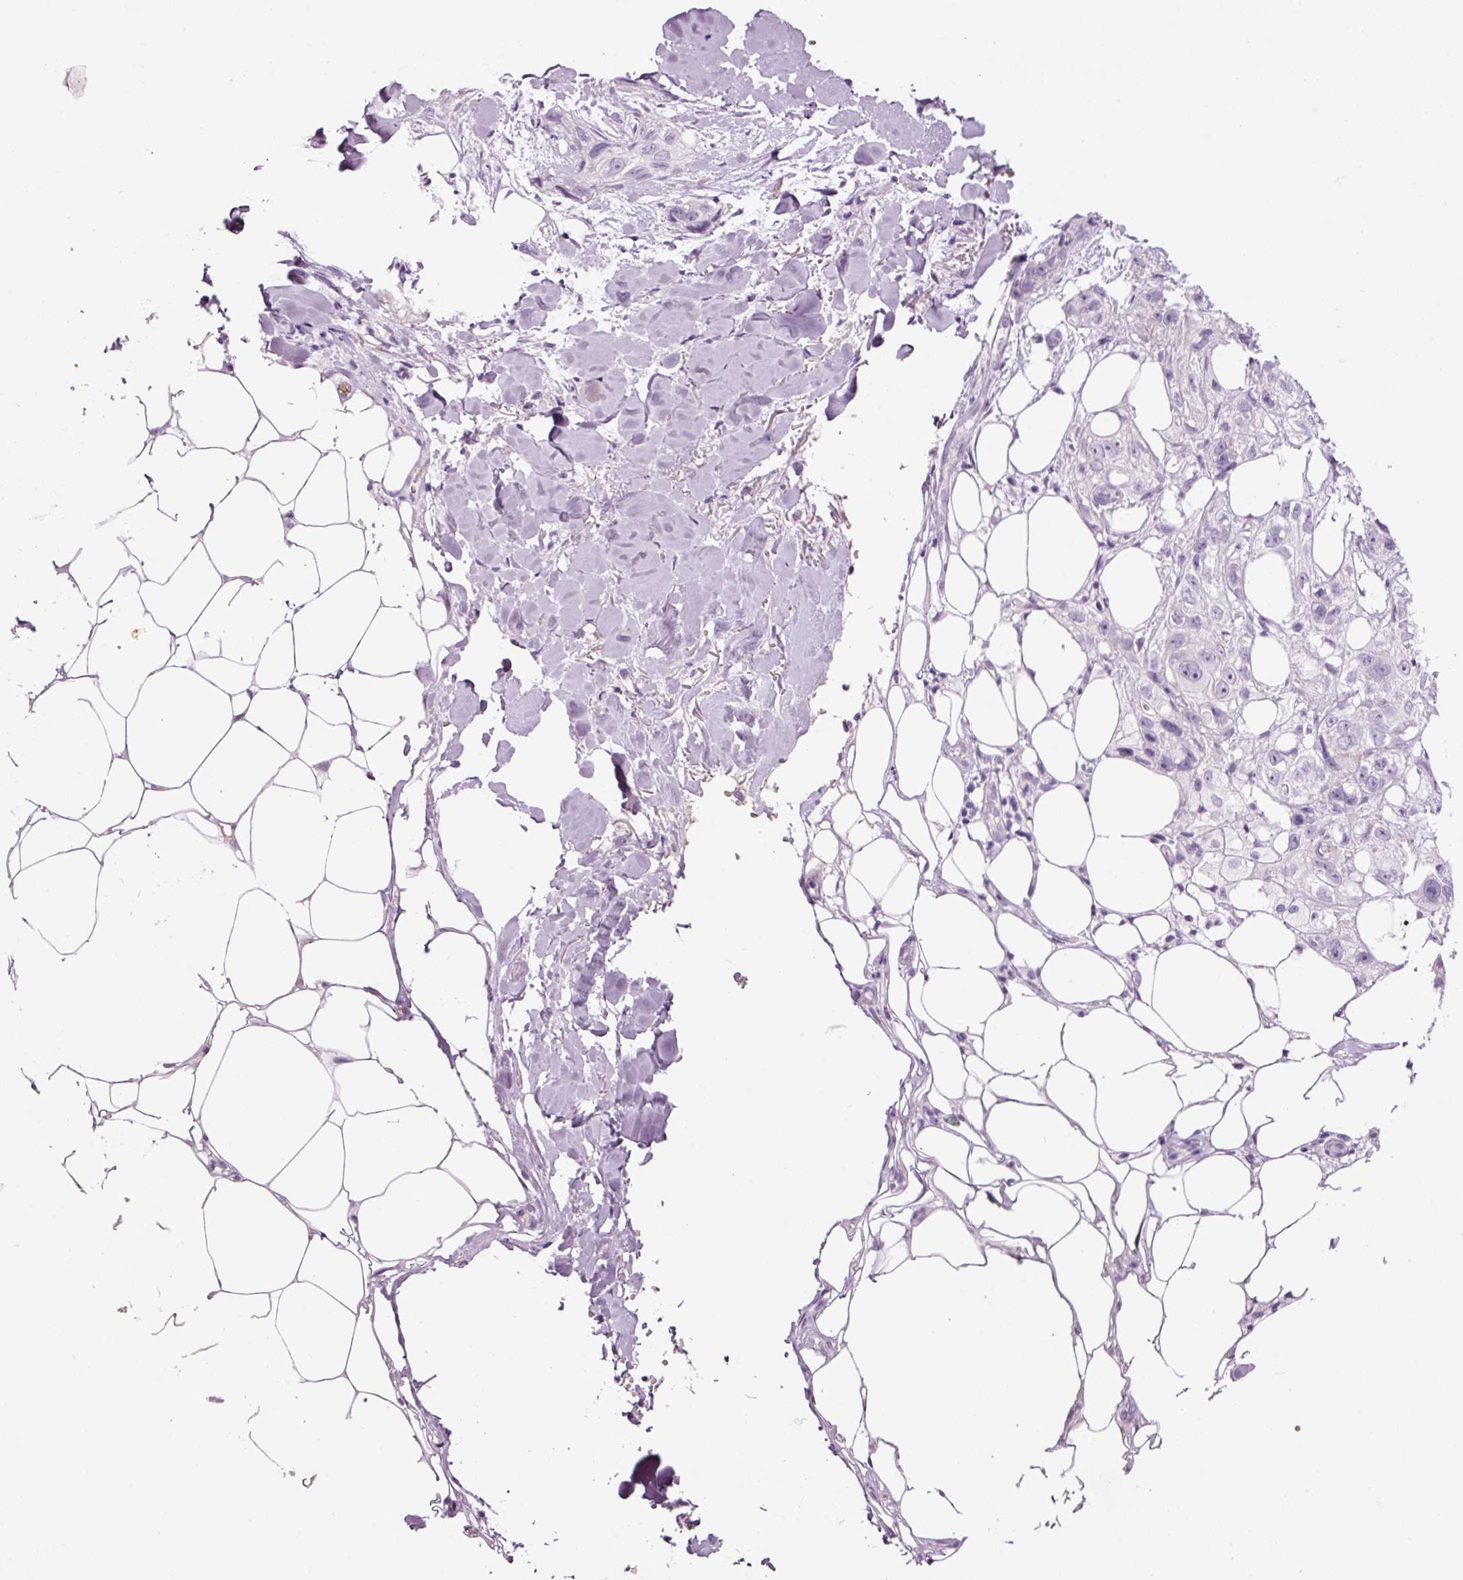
{"staining": {"intensity": "negative", "quantity": "none", "location": "none"}, "tissue": "skin cancer", "cell_type": "Tumor cells", "image_type": "cancer", "snomed": [{"axis": "morphology", "description": "Normal tissue, NOS"}, {"axis": "morphology", "description": "Squamous cell carcinoma, NOS"}, {"axis": "topography", "description": "Skin"}], "caption": "Immunohistochemical staining of human skin cancer (squamous cell carcinoma) demonstrates no significant expression in tumor cells.", "gene": "KLF1", "patient": {"sex": "male", "age": 72}}